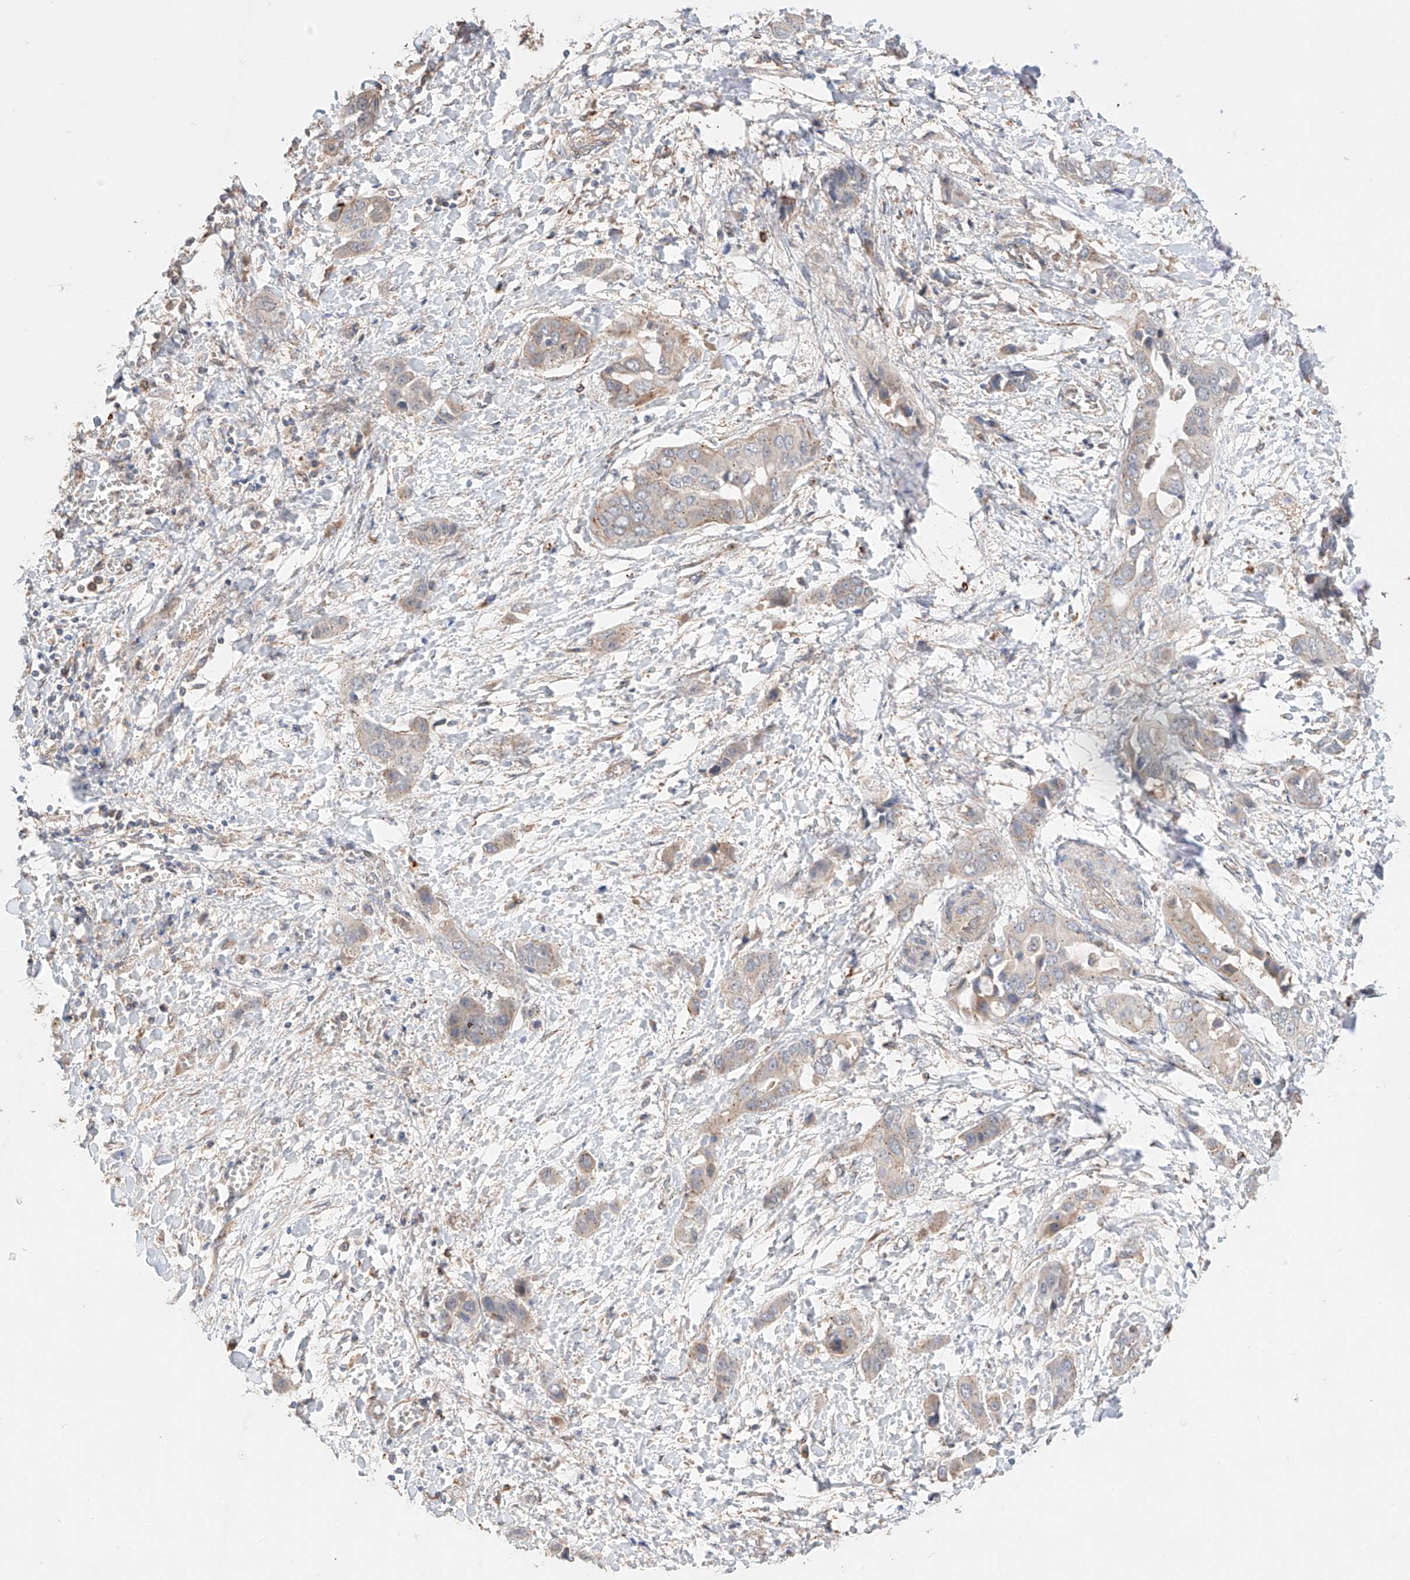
{"staining": {"intensity": "negative", "quantity": "none", "location": "none"}, "tissue": "liver cancer", "cell_type": "Tumor cells", "image_type": "cancer", "snomed": [{"axis": "morphology", "description": "Cholangiocarcinoma"}, {"axis": "topography", "description": "Liver"}], "caption": "Immunohistochemical staining of liver cancer (cholangiocarcinoma) exhibits no significant positivity in tumor cells.", "gene": "MOSPD1", "patient": {"sex": "female", "age": 52}}